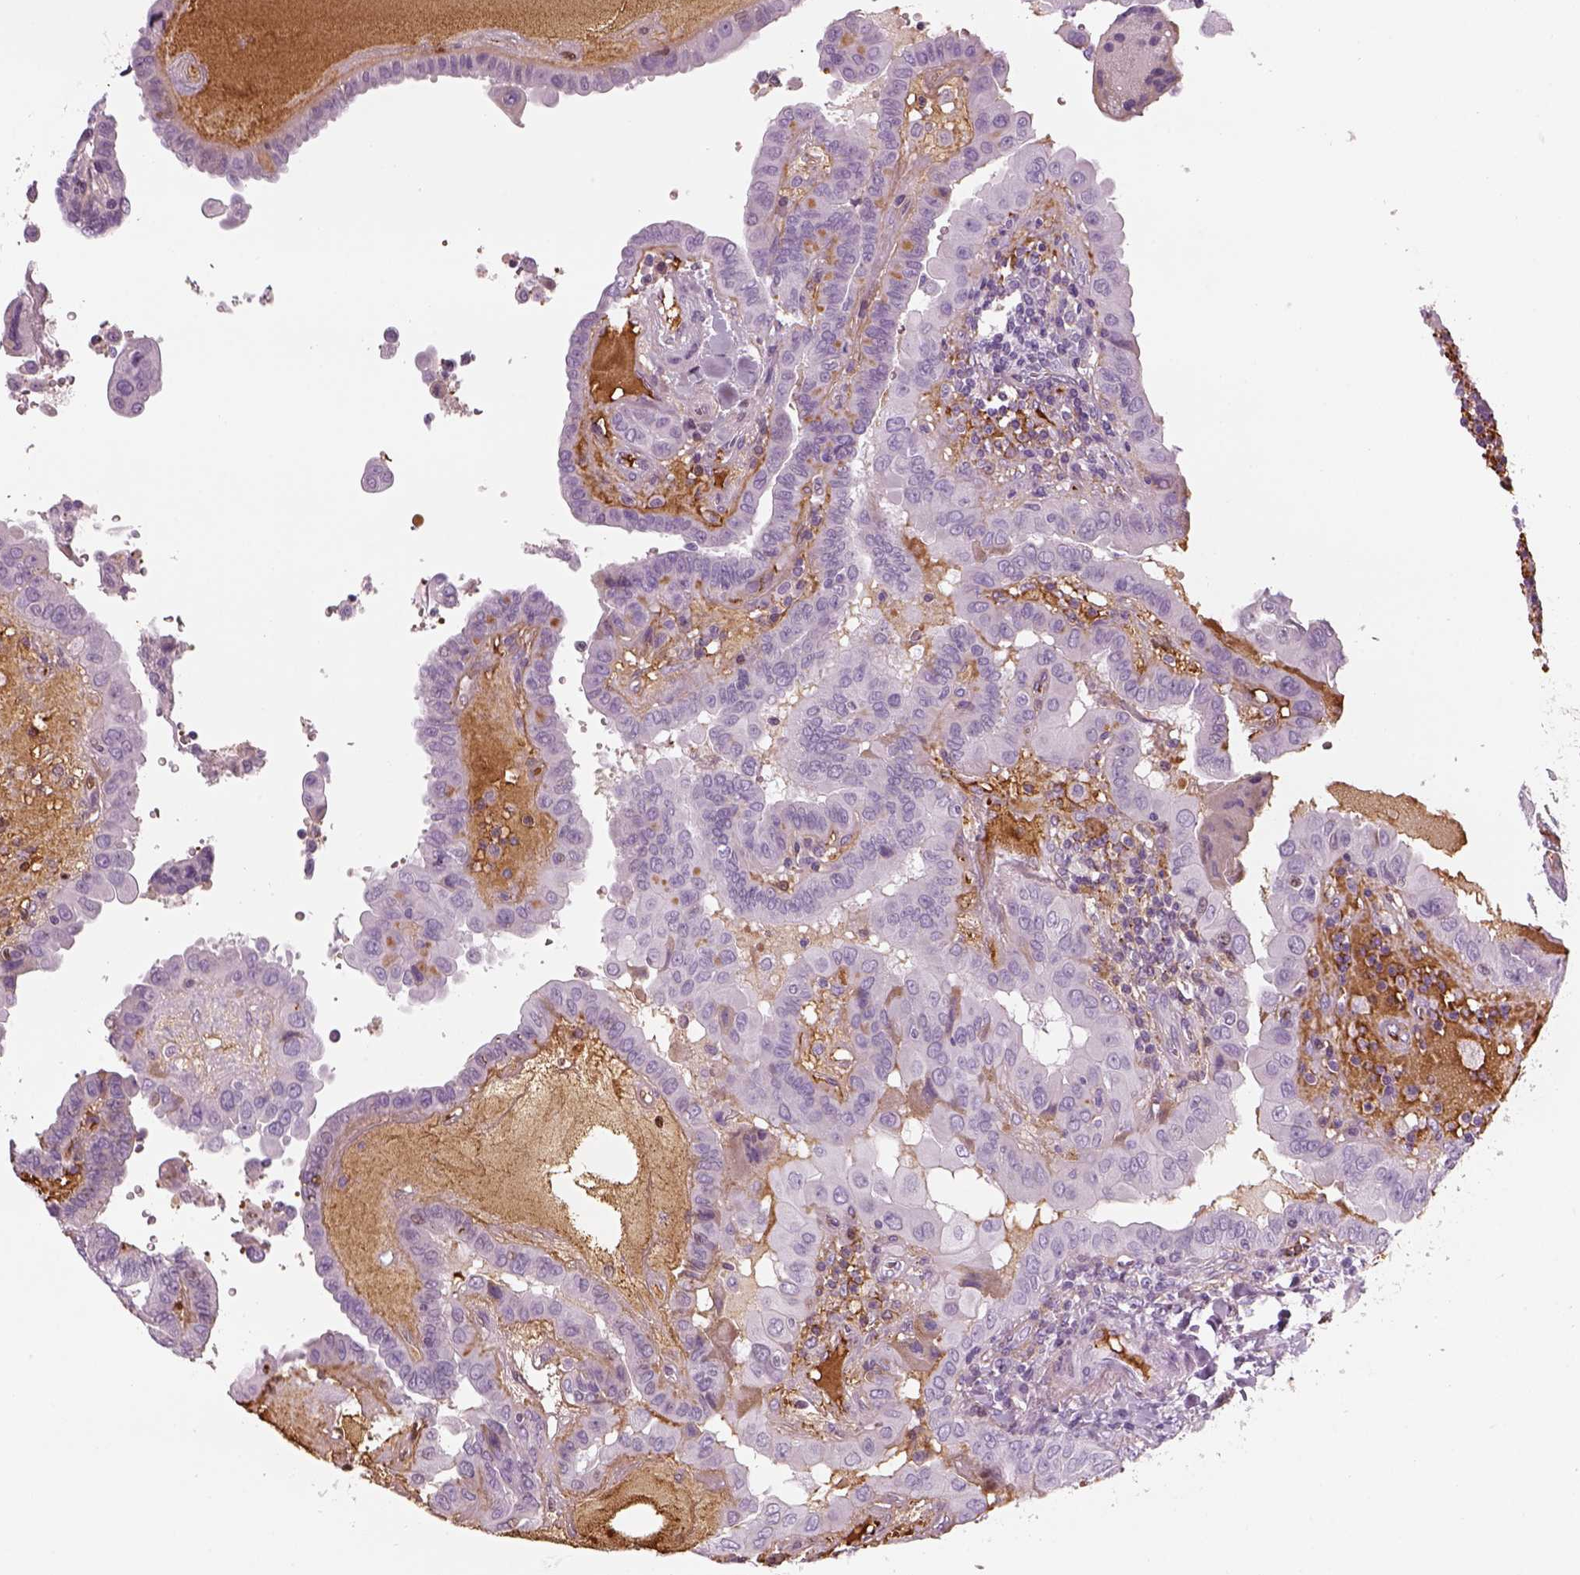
{"staining": {"intensity": "negative", "quantity": "none", "location": "none"}, "tissue": "thyroid cancer", "cell_type": "Tumor cells", "image_type": "cancer", "snomed": [{"axis": "morphology", "description": "Papillary adenocarcinoma, NOS"}, {"axis": "topography", "description": "Thyroid gland"}], "caption": "Immunohistochemistry (IHC) of human thyroid papillary adenocarcinoma exhibits no positivity in tumor cells. (DAB IHC with hematoxylin counter stain).", "gene": "PABPC1L2B", "patient": {"sex": "female", "age": 37}}